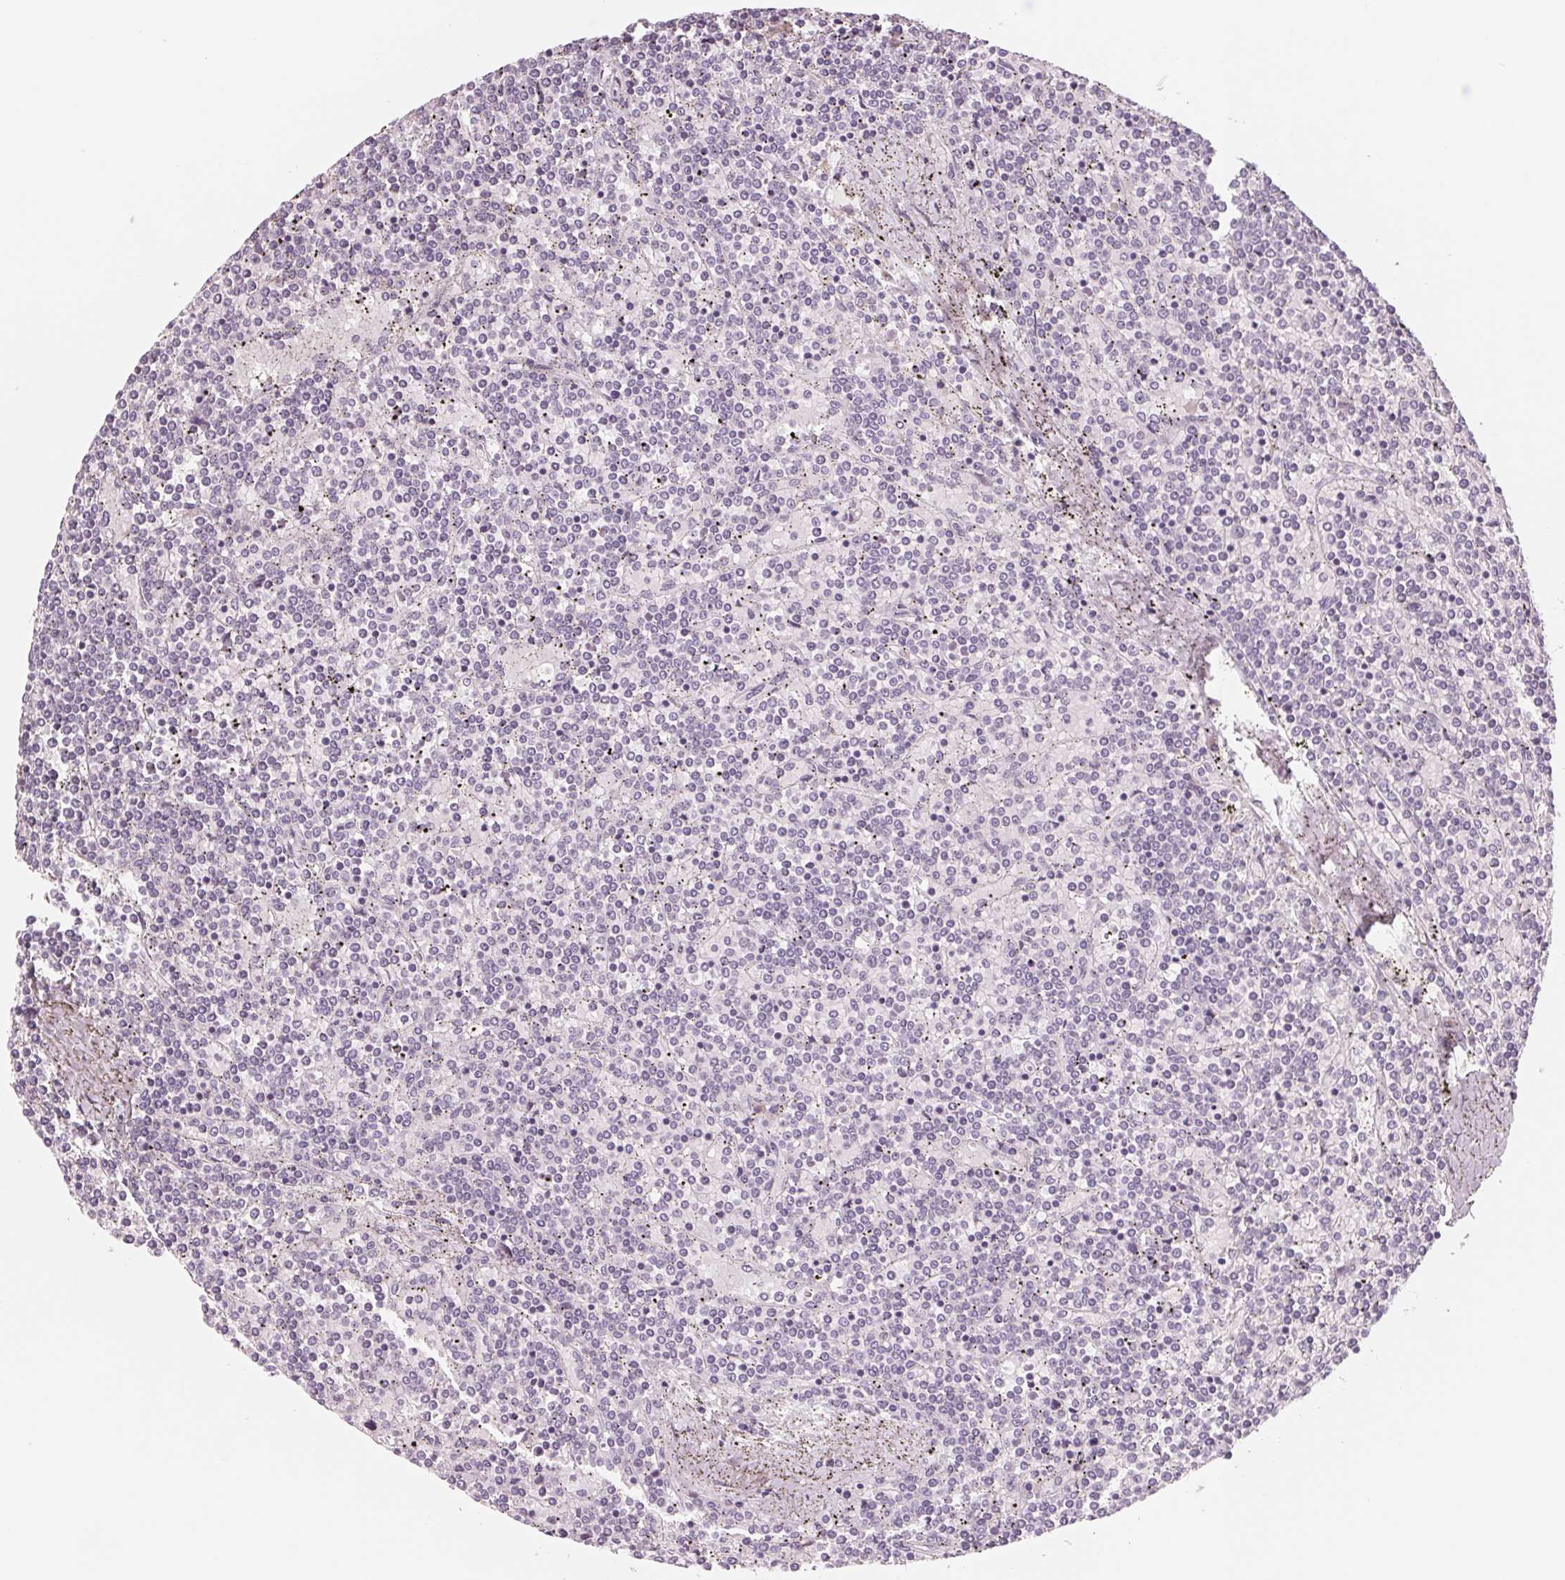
{"staining": {"intensity": "negative", "quantity": "none", "location": "none"}, "tissue": "lymphoma", "cell_type": "Tumor cells", "image_type": "cancer", "snomed": [{"axis": "morphology", "description": "Malignant lymphoma, non-Hodgkin's type, Low grade"}, {"axis": "topography", "description": "Spleen"}], "caption": "A high-resolution micrograph shows immunohistochemistry staining of lymphoma, which exhibits no significant staining in tumor cells.", "gene": "IL9R", "patient": {"sex": "female", "age": 19}}